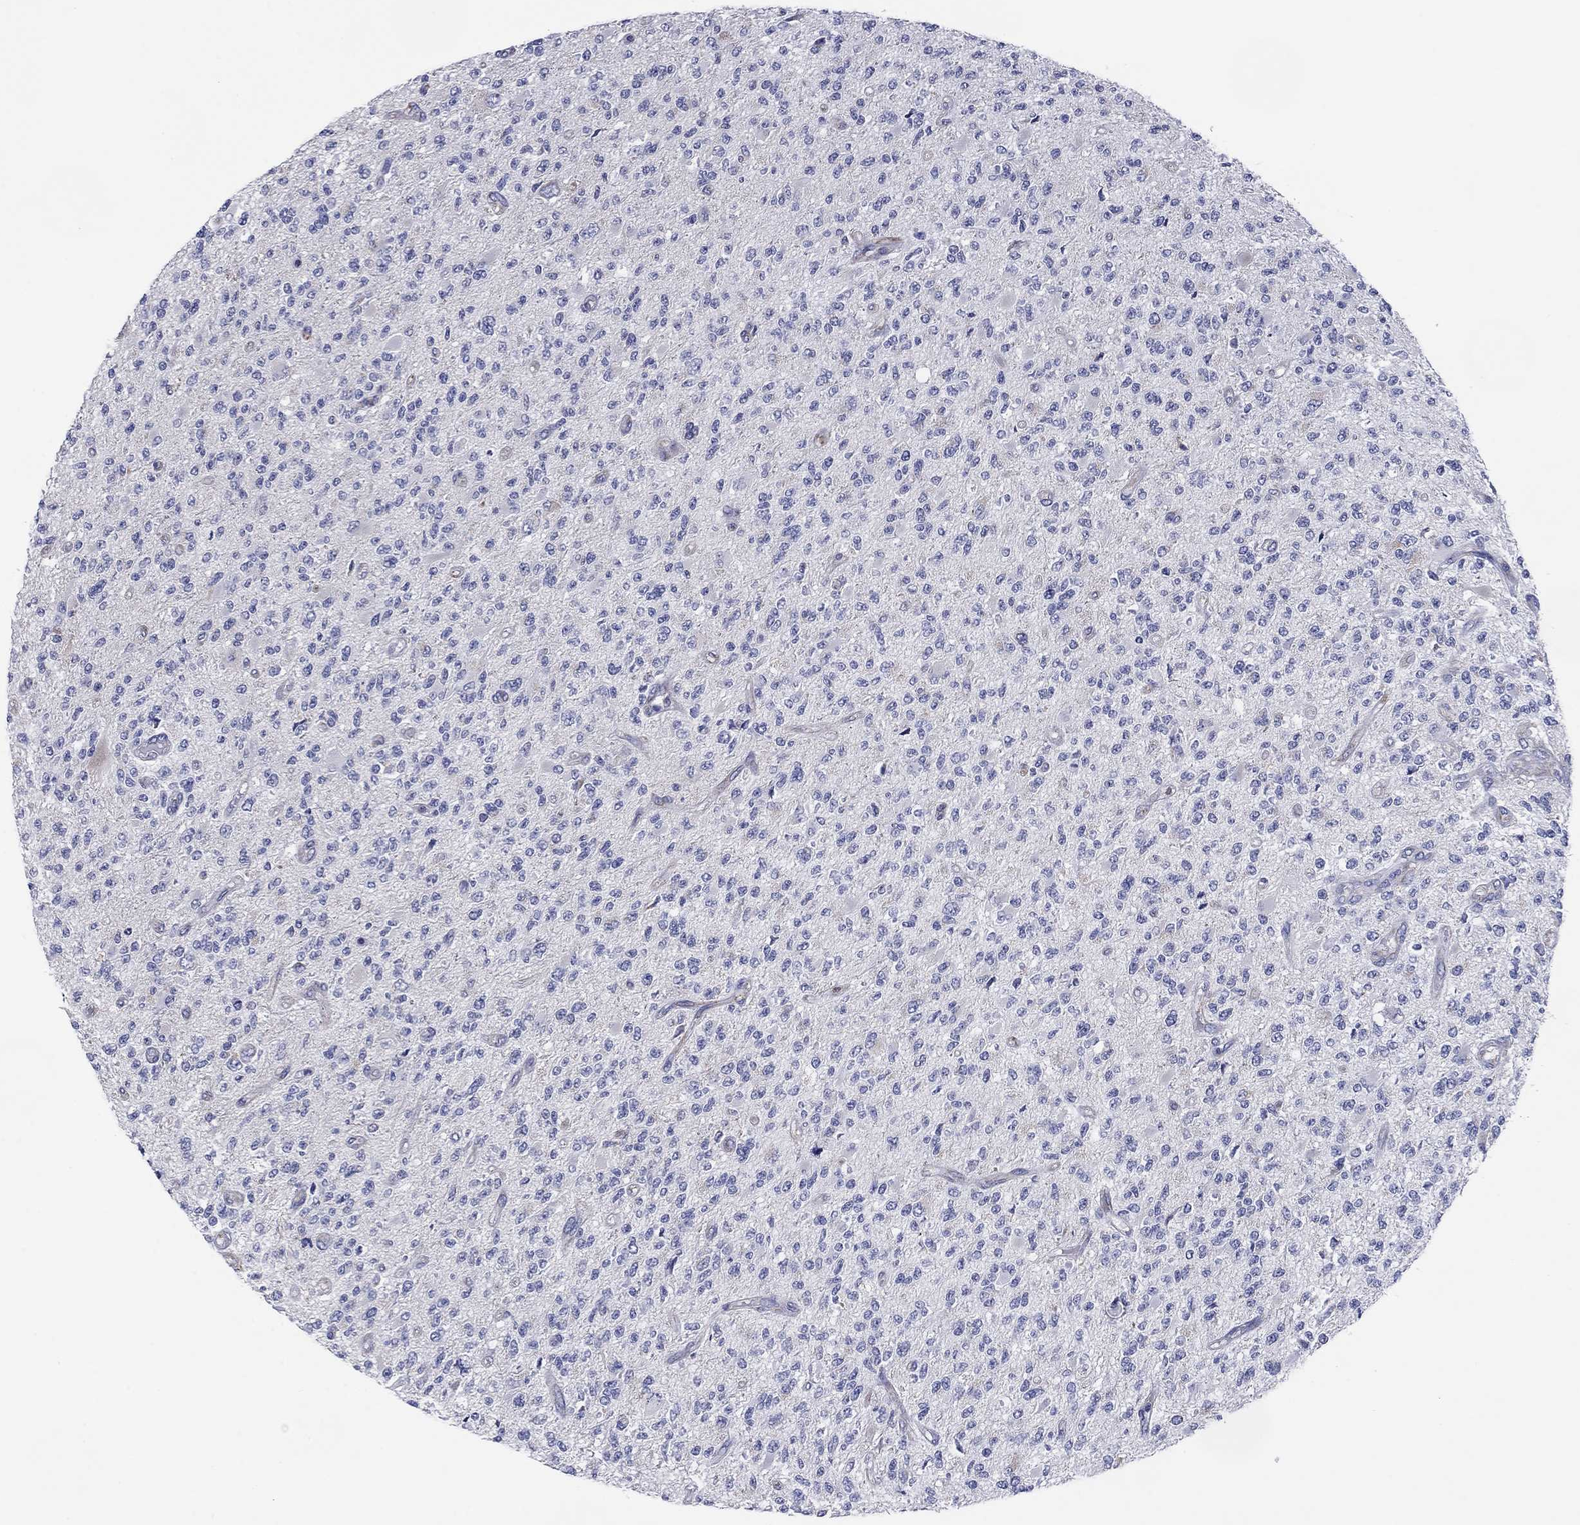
{"staining": {"intensity": "negative", "quantity": "none", "location": "none"}, "tissue": "glioma", "cell_type": "Tumor cells", "image_type": "cancer", "snomed": [{"axis": "morphology", "description": "Glioma, malignant, High grade"}, {"axis": "topography", "description": "Brain"}], "caption": "This micrograph is of glioma stained with immunohistochemistry to label a protein in brown with the nuclei are counter-stained blue. There is no staining in tumor cells.", "gene": "MGST3", "patient": {"sex": "female", "age": 63}}